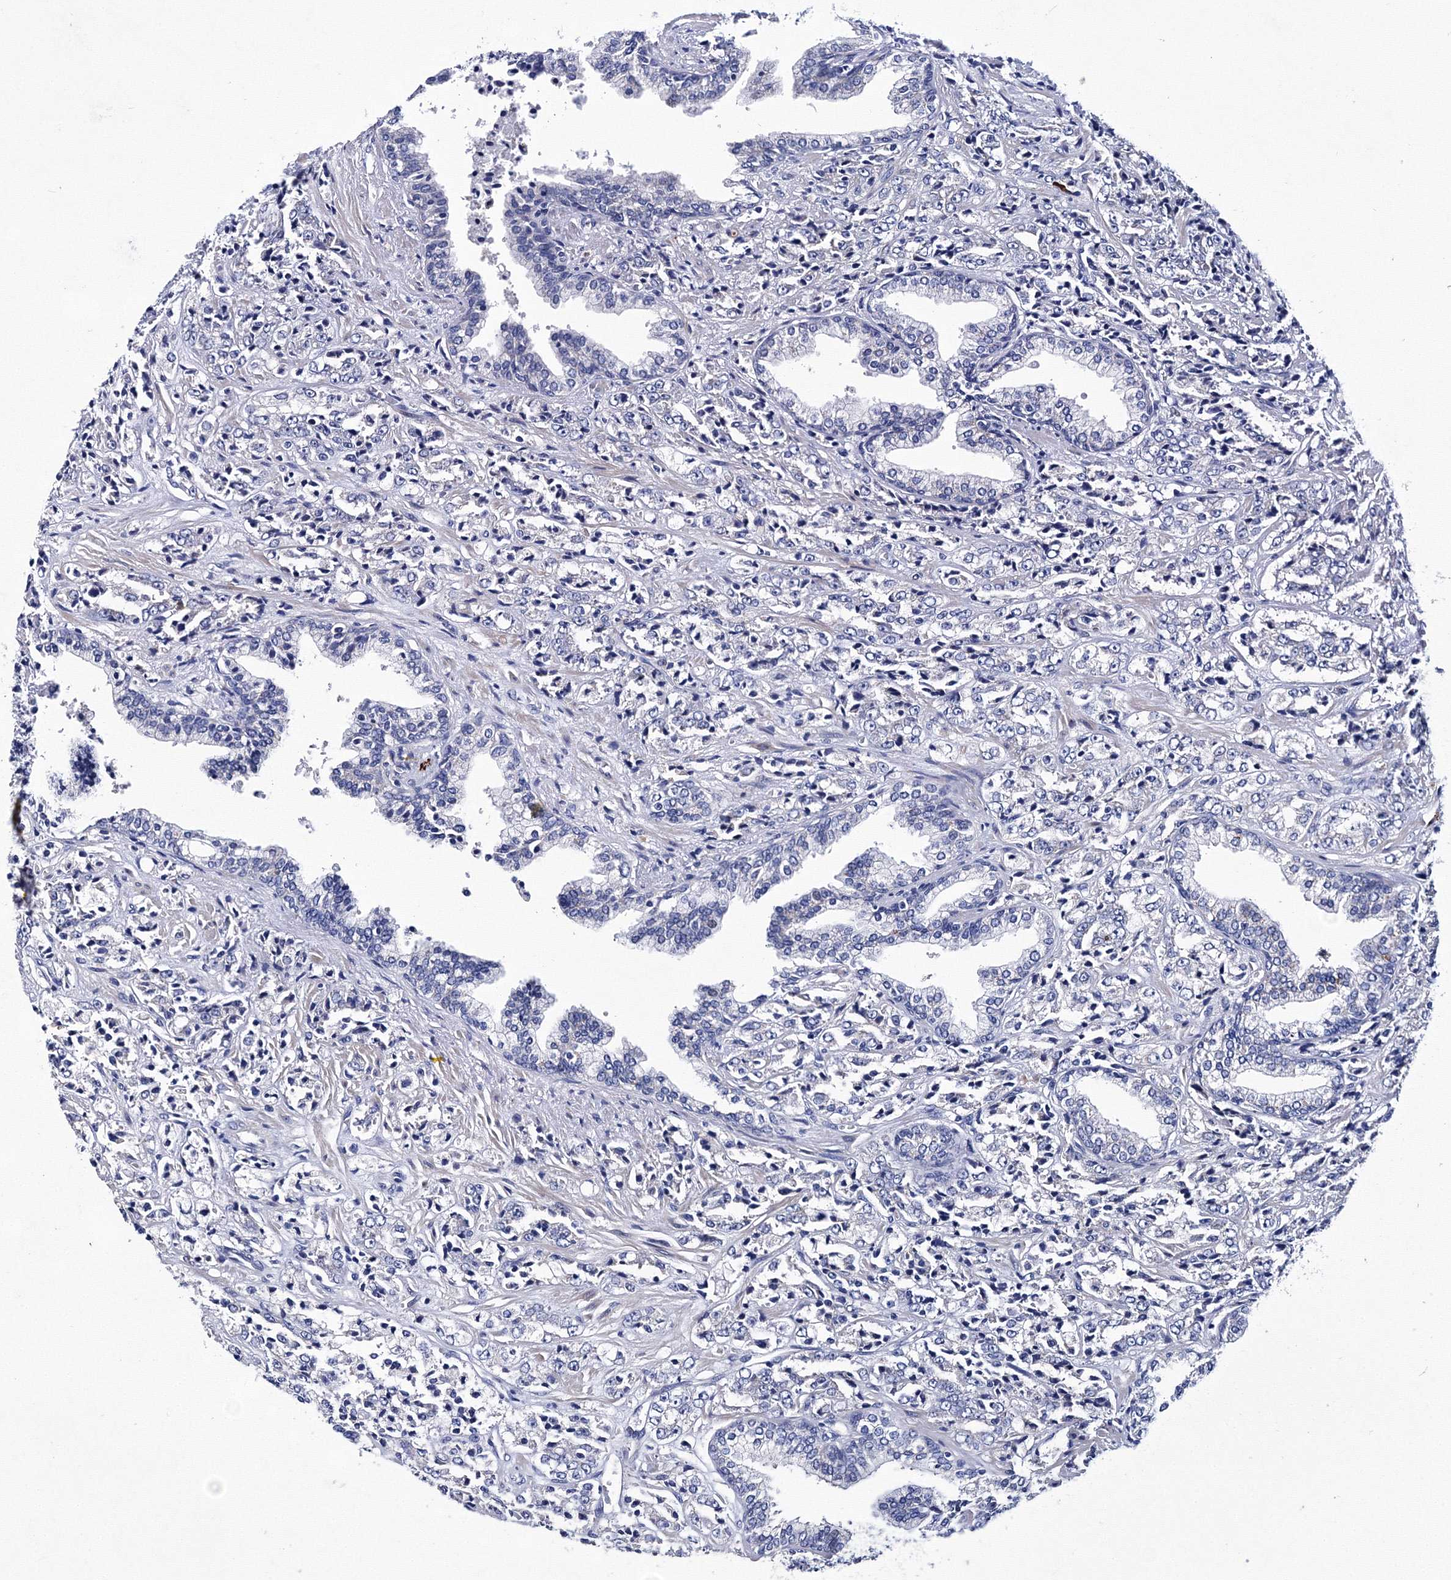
{"staining": {"intensity": "negative", "quantity": "none", "location": "none"}, "tissue": "prostate cancer", "cell_type": "Tumor cells", "image_type": "cancer", "snomed": [{"axis": "morphology", "description": "Adenocarcinoma, High grade"}, {"axis": "topography", "description": "Prostate"}], "caption": "High-grade adenocarcinoma (prostate) stained for a protein using immunohistochemistry reveals no staining tumor cells.", "gene": "TRPM2", "patient": {"sex": "male", "age": 71}}